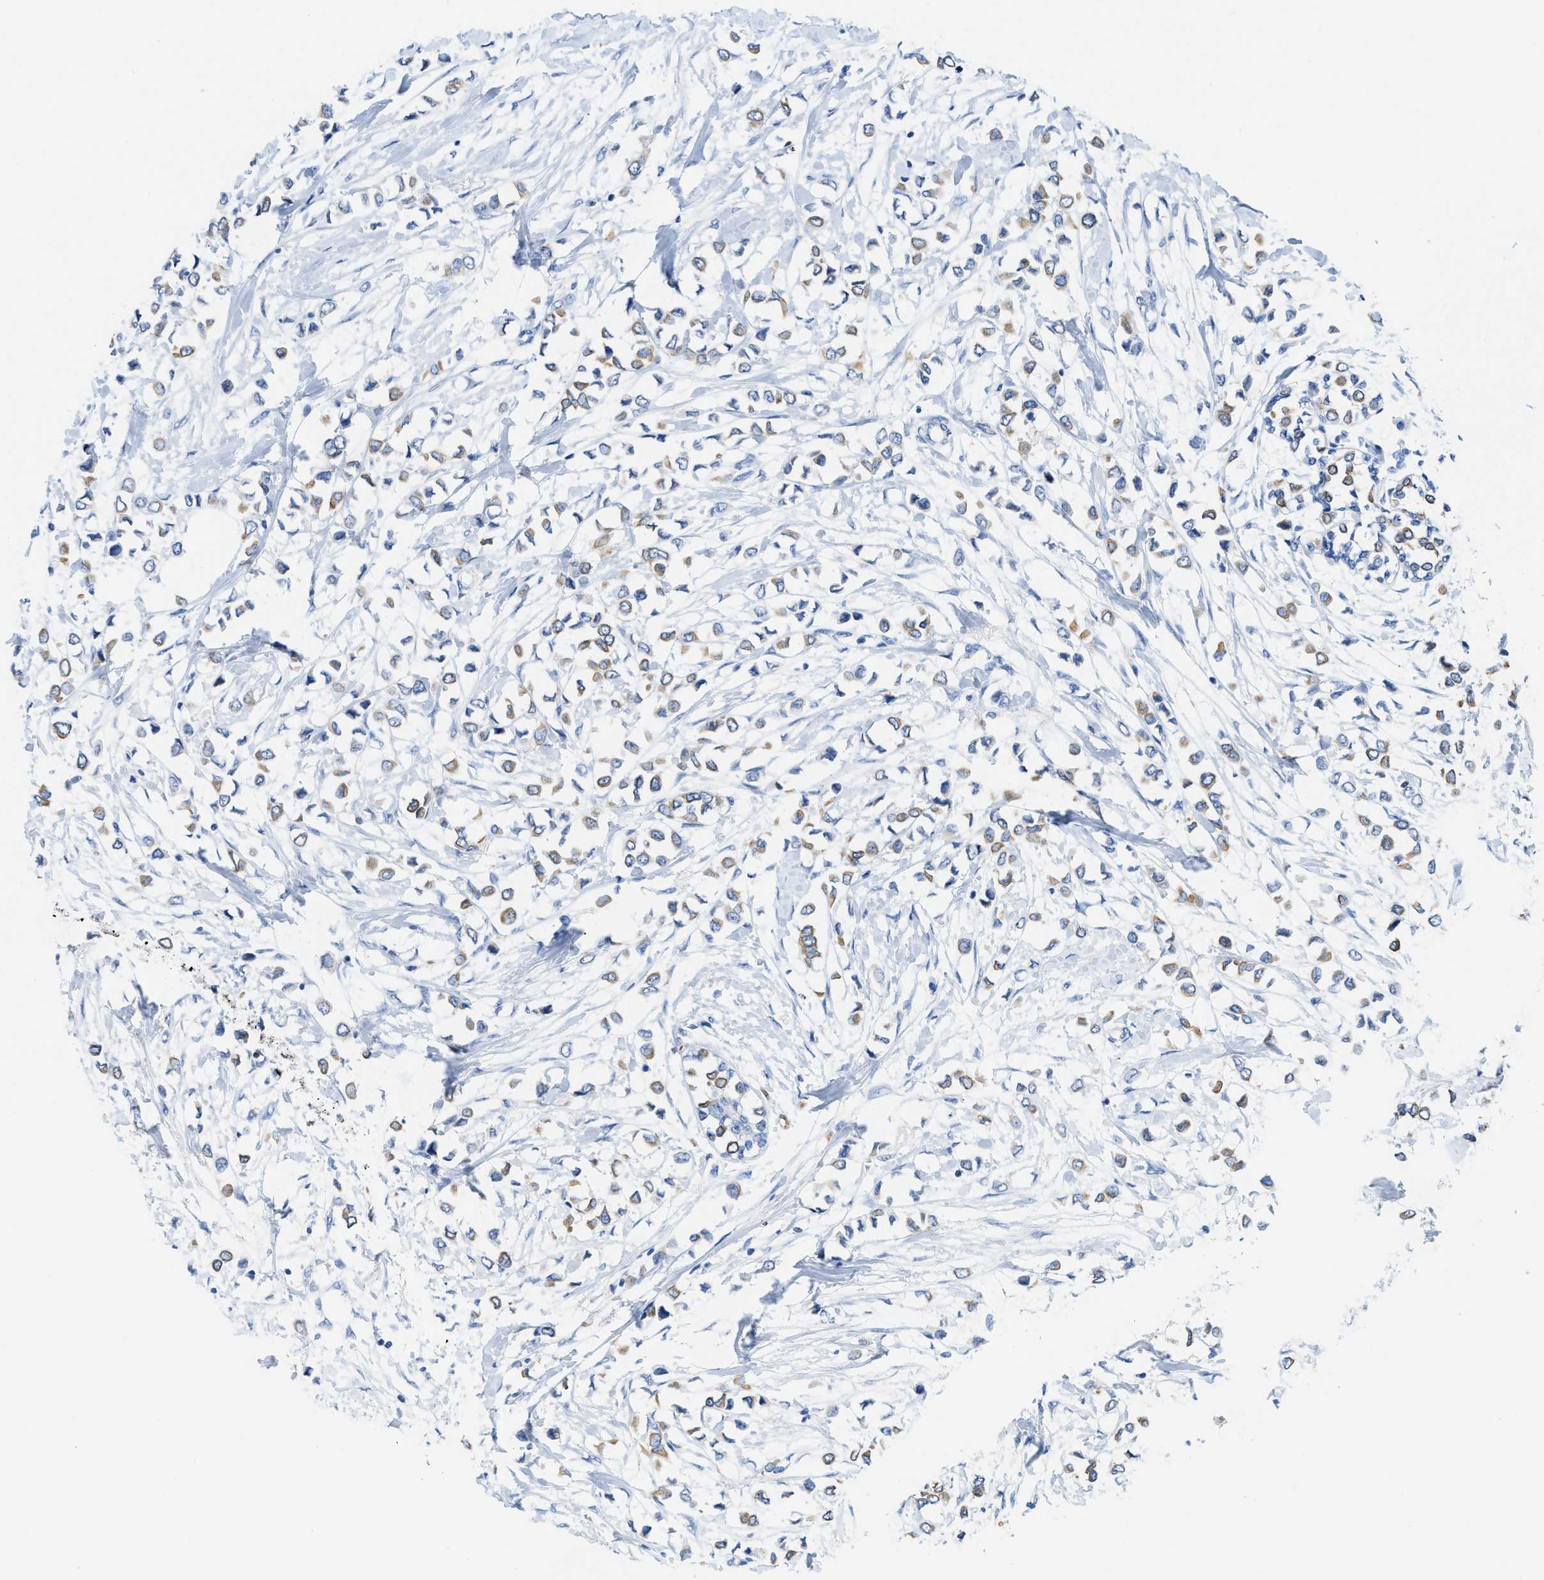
{"staining": {"intensity": "weak", "quantity": ">75%", "location": "cytoplasmic/membranous"}, "tissue": "breast cancer", "cell_type": "Tumor cells", "image_type": "cancer", "snomed": [{"axis": "morphology", "description": "Lobular carcinoma"}, {"axis": "topography", "description": "Breast"}], "caption": "This micrograph demonstrates immunohistochemistry staining of human lobular carcinoma (breast), with low weak cytoplasmic/membranous positivity in approximately >75% of tumor cells.", "gene": "BPGM", "patient": {"sex": "female", "age": 51}}